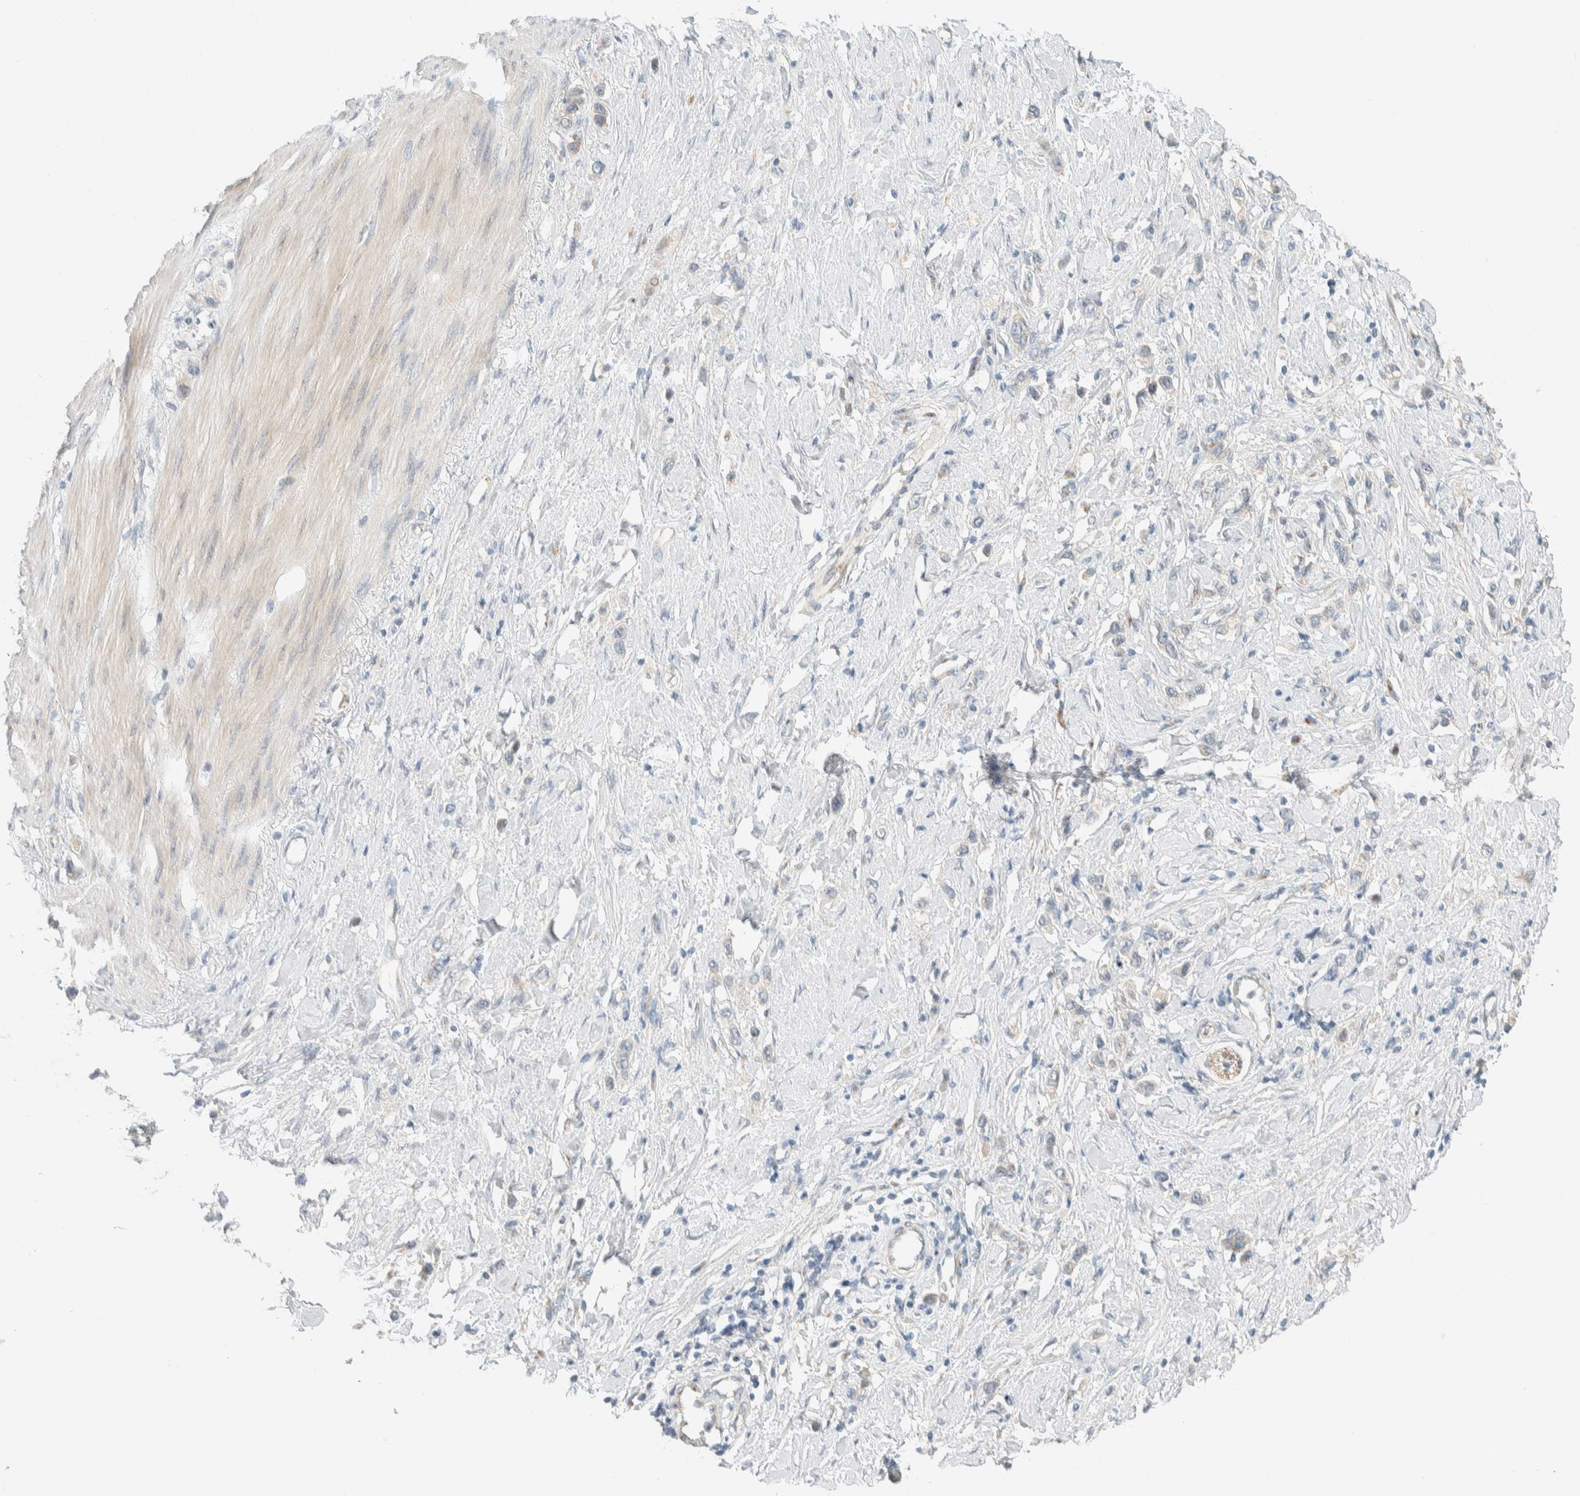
{"staining": {"intensity": "negative", "quantity": "none", "location": "none"}, "tissue": "stomach cancer", "cell_type": "Tumor cells", "image_type": "cancer", "snomed": [{"axis": "morphology", "description": "Adenocarcinoma, NOS"}, {"axis": "topography", "description": "Stomach"}], "caption": "Immunohistochemical staining of human stomach cancer (adenocarcinoma) exhibits no significant expression in tumor cells.", "gene": "TMEM184B", "patient": {"sex": "female", "age": 65}}